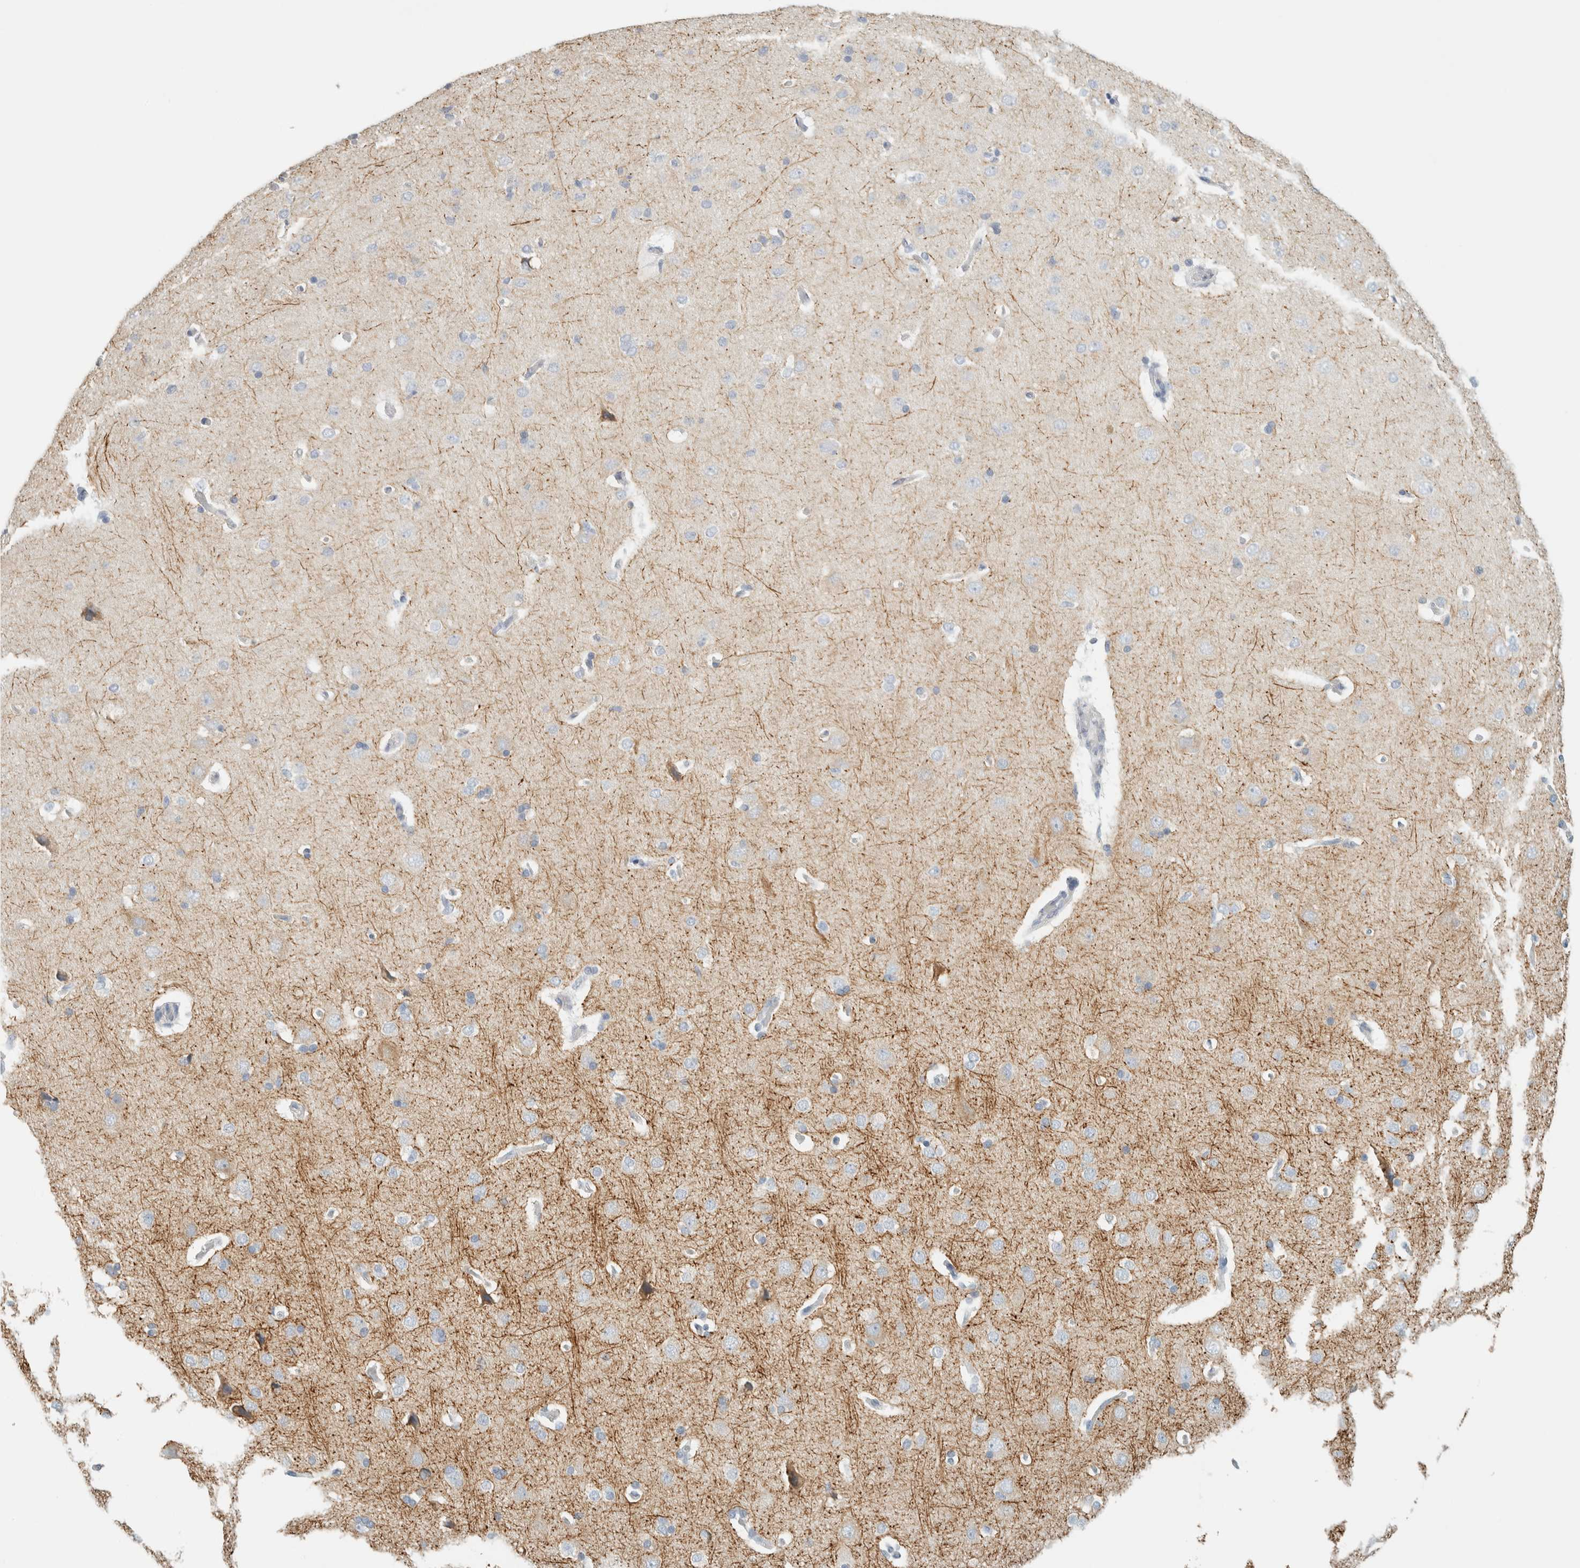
{"staining": {"intensity": "negative", "quantity": "none", "location": "none"}, "tissue": "cerebral cortex", "cell_type": "Endothelial cells", "image_type": "normal", "snomed": [{"axis": "morphology", "description": "Normal tissue, NOS"}, {"axis": "topography", "description": "Cerebral cortex"}], "caption": "Human cerebral cortex stained for a protein using immunohistochemistry (IHC) exhibits no positivity in endothelial cells.", "gene": "NEFM", "patient": {"sex": "male", "age": 62}}